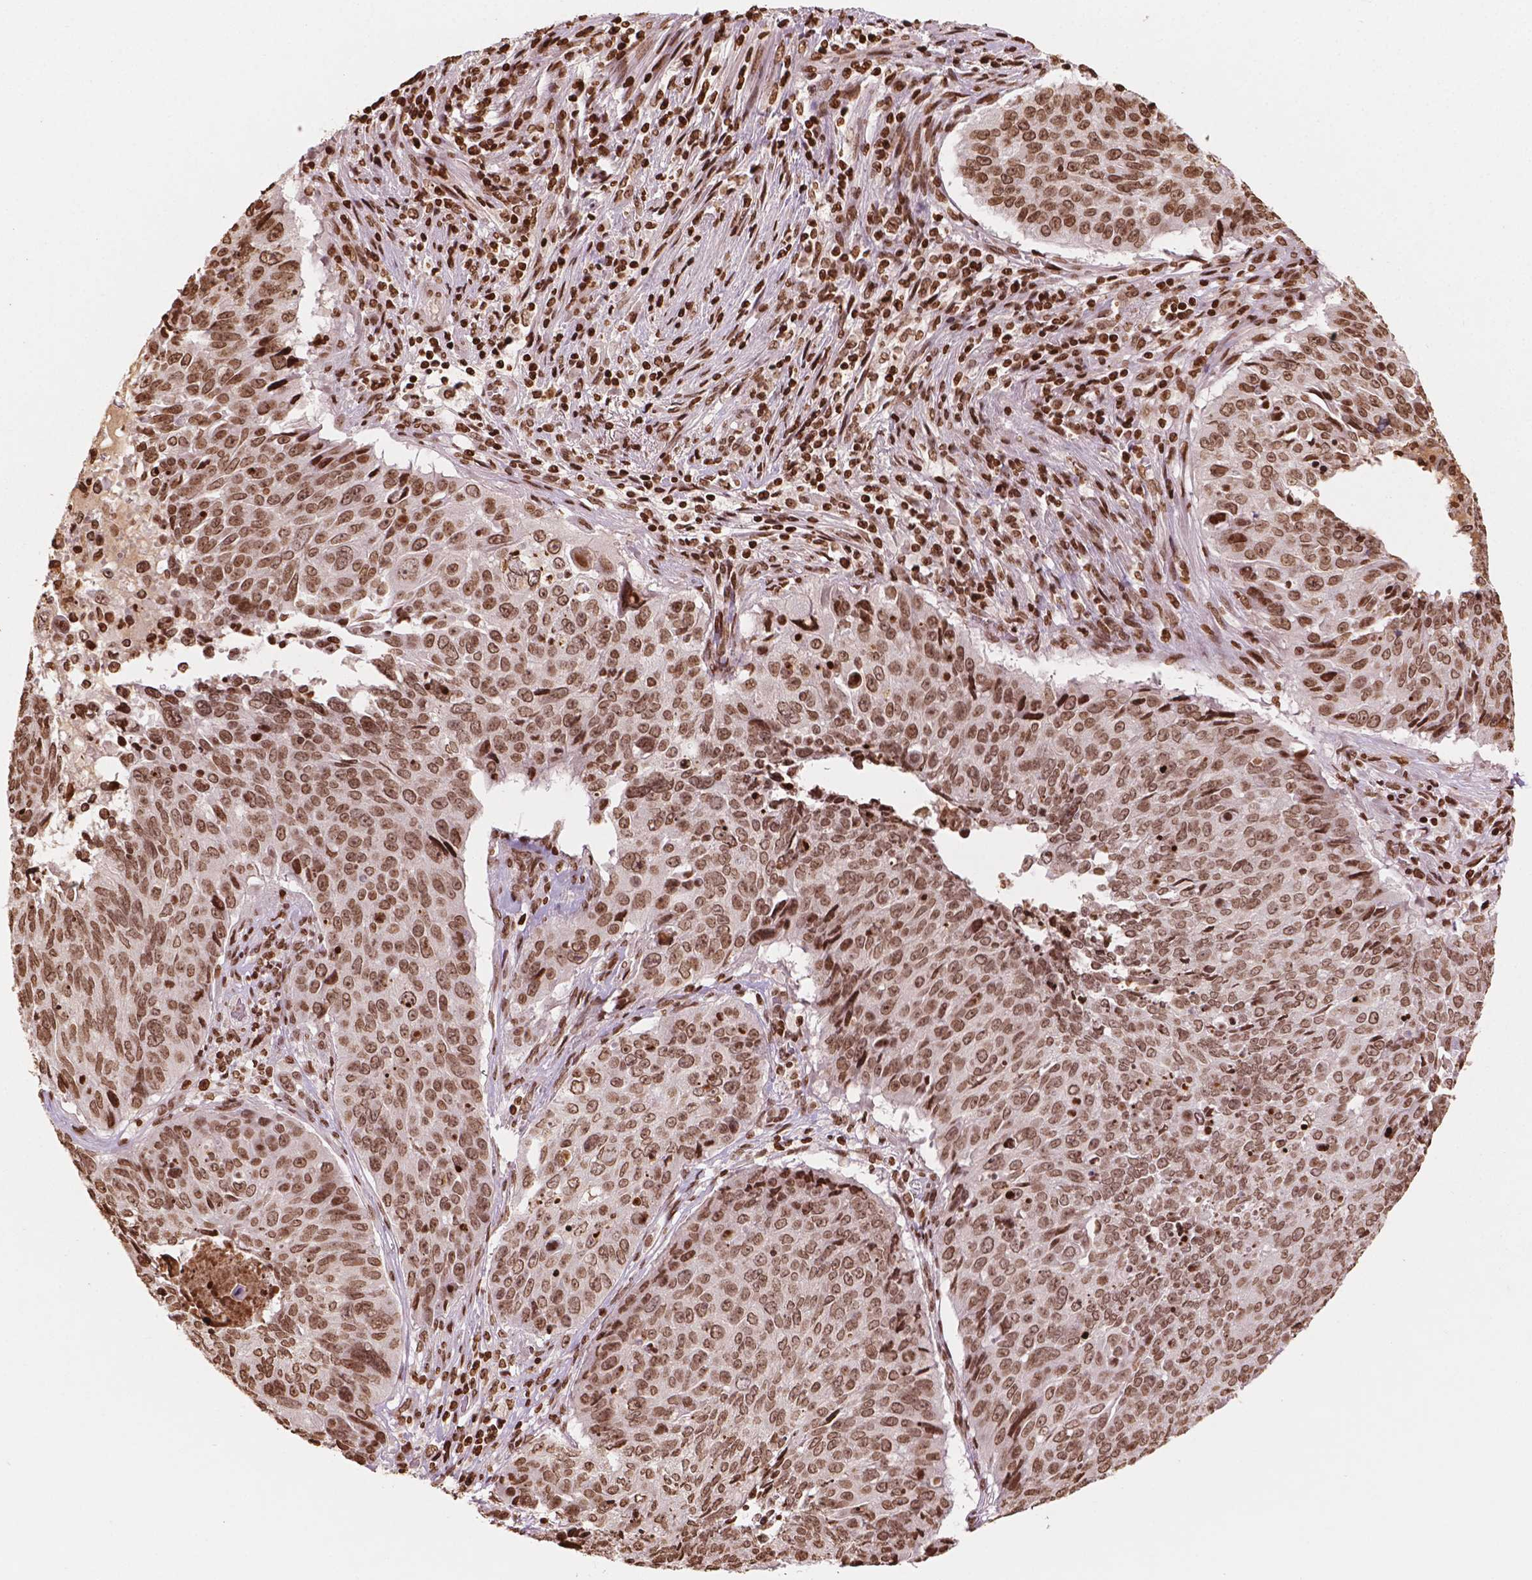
{"staining": {"intensity": "moderate", "quantity": ">75%", "location": "nuclear"}, "tissue": "lung cancer", "cell_type": "Tumor cells", "image_type": "cancer", "snomed": [{"axis": "morphology", "description": "Normal tissue, NOS"}, {"axis": "morphology", "description": "Squamous cell carcinoma, NOS"}, {"axis": "topography", "description": "Bronchus"}, {"axis": "topography", "description": "Lung"}], "caption": "Protein expression analysis of lung cancer displays moderate nuclear positivity in approximately >75% of tumor cells.", "gene": "H3C7", "patient": {"sex": "male", "age": 64}}